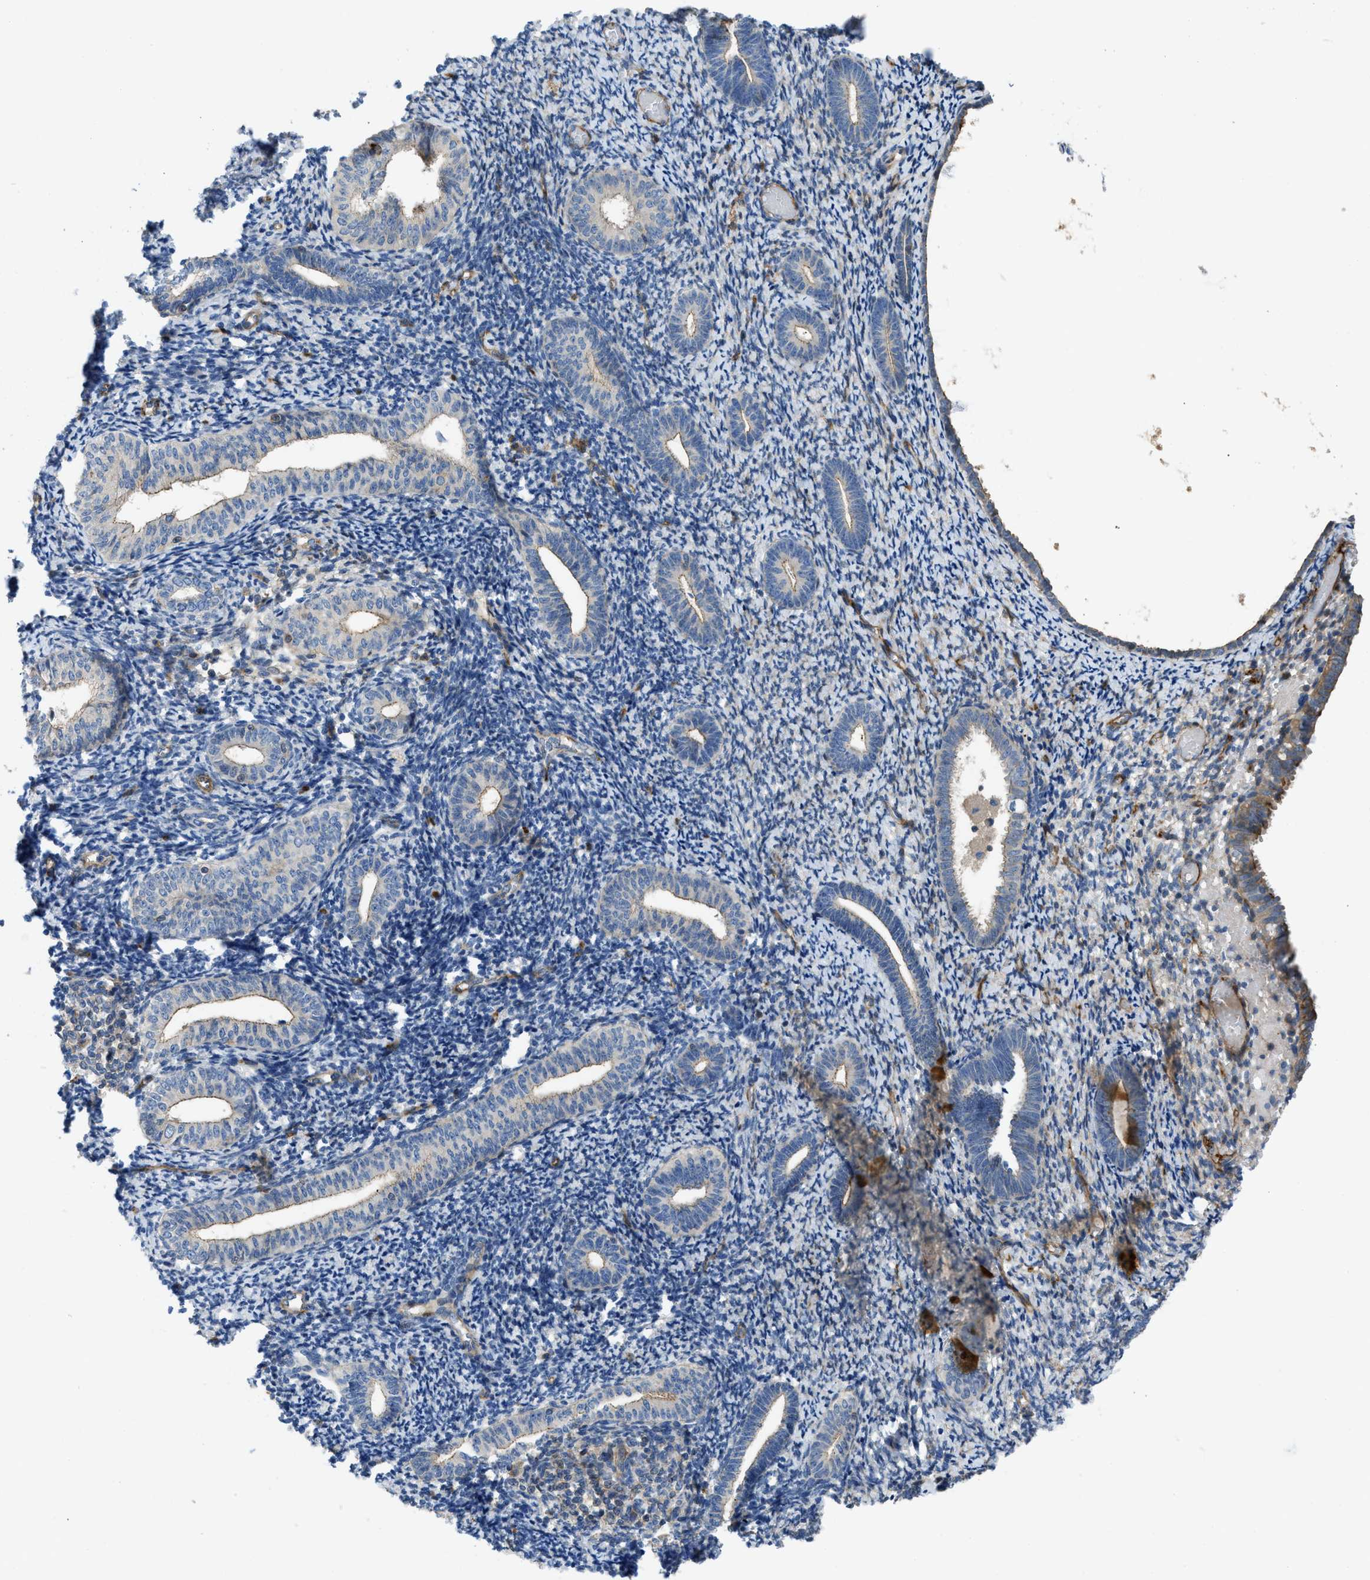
{"staining": {"intensity": "negative", "quantity": "none", "location": "none"}, "tissue": "endometrium", "cell_type": "Cells in endometrial stroma", "image_type": "normal", "snomed": [{"axis": "morphology", "description": "Normal tissue, NOS"}, {"axis": "topography", "description": "Endometrium"}], "caption": "This is an IHC histopathology image of normal endometrium. There is no expression in cells in endometrial stroma.", "gene": "NYNRIN", "patient": {"sex": "female", "age": 66}}